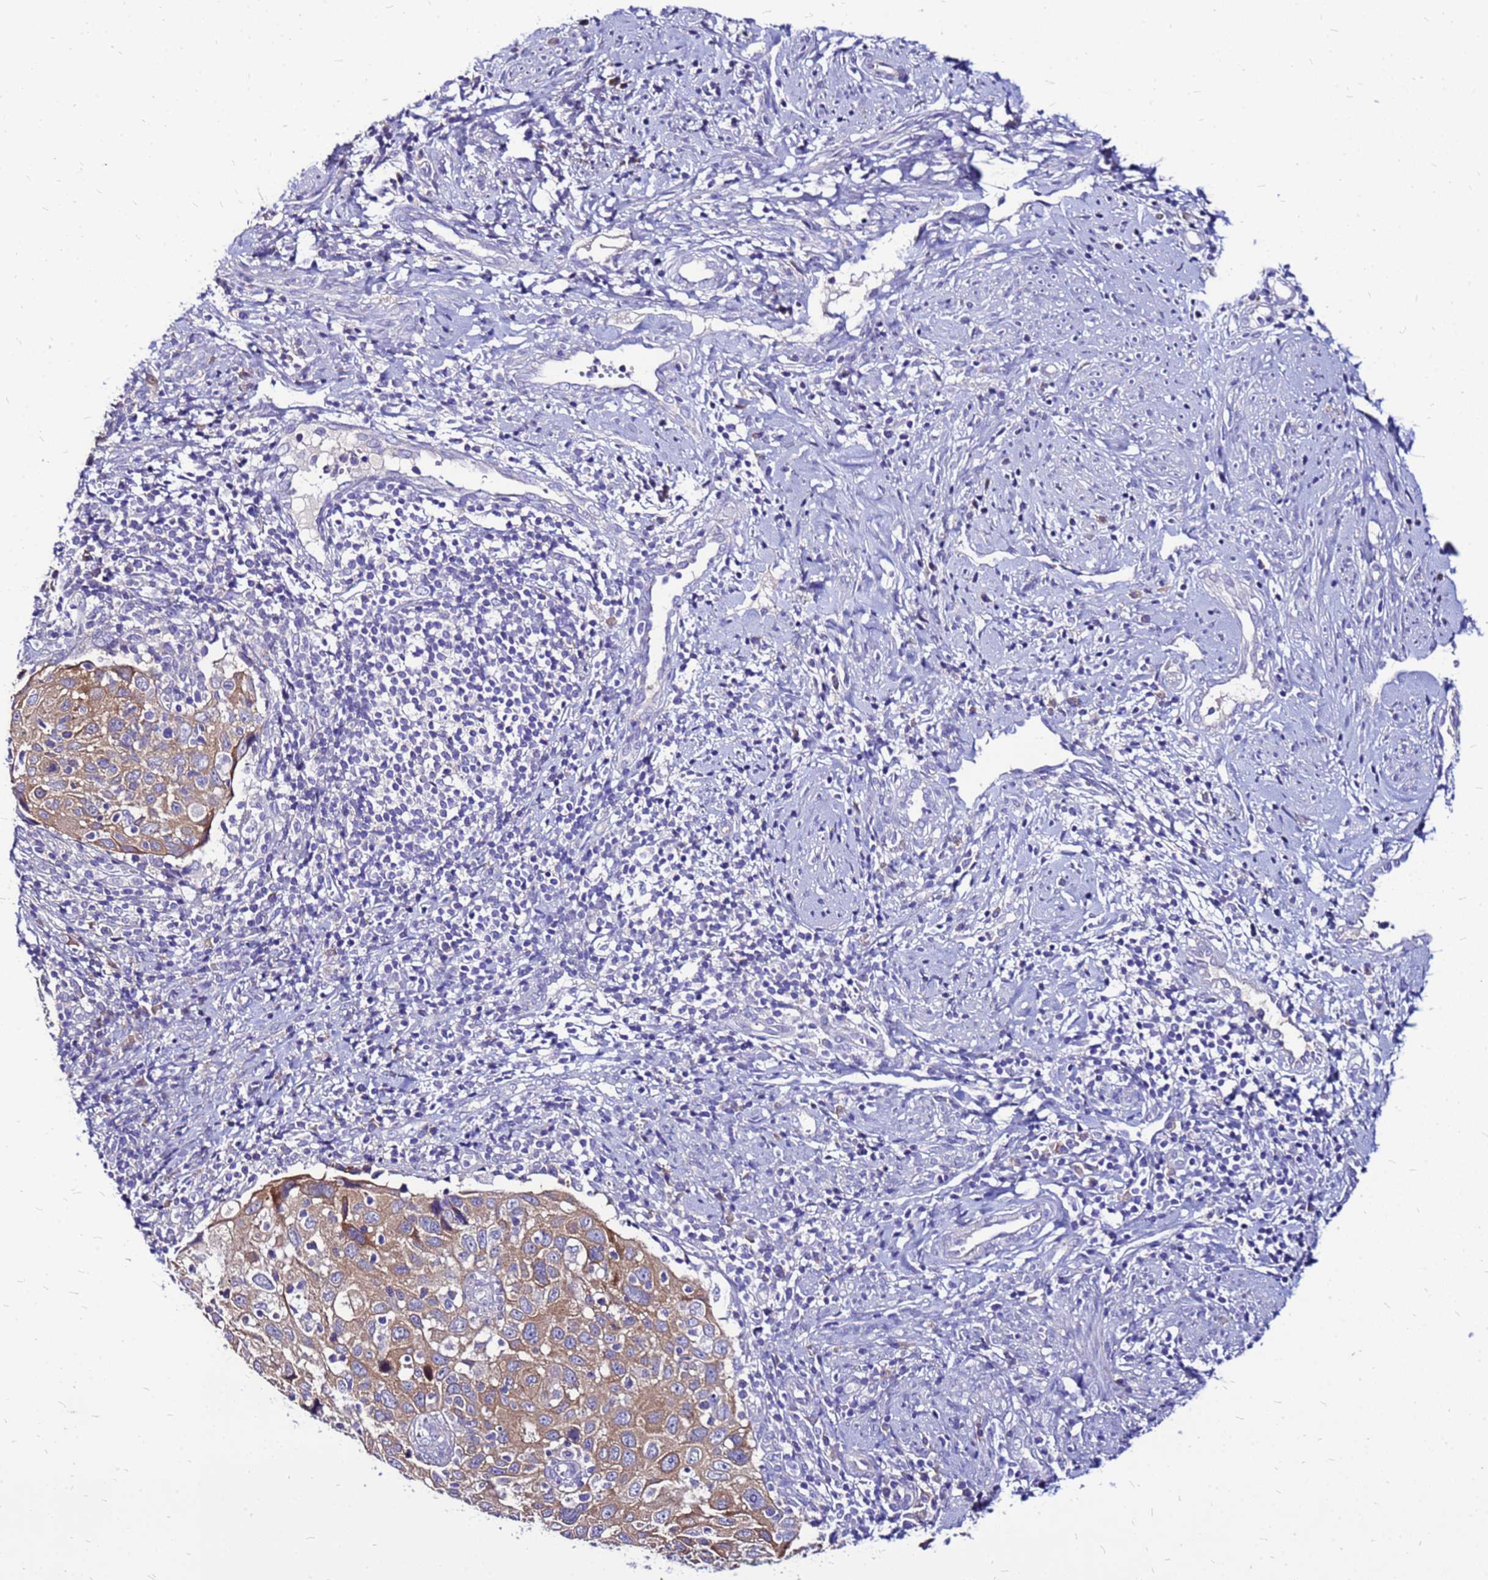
{"staining": {"intensity": "weak", "quantity": ">75%", "location": "cytoplasmic/membranous"}, "tissue": "cervical cancer", "cell_type": "Tumor cells", "image_type": "cancer", "snomed": [{"axis": "morphology", "description": "Squamous cell carcinoma, NOS"}, {"axis": "topography", "description": "Cervix"}], "caption": "Protein expression by immunohistochemistry (IHC) exhibits weak cytoplasmic/membranous positivity in approximately >75% of tumor cells in squamous cell carcinoma (cervical).", "gene": "ARHGEF5", "patient": {"sex": "female", "age": 70}}